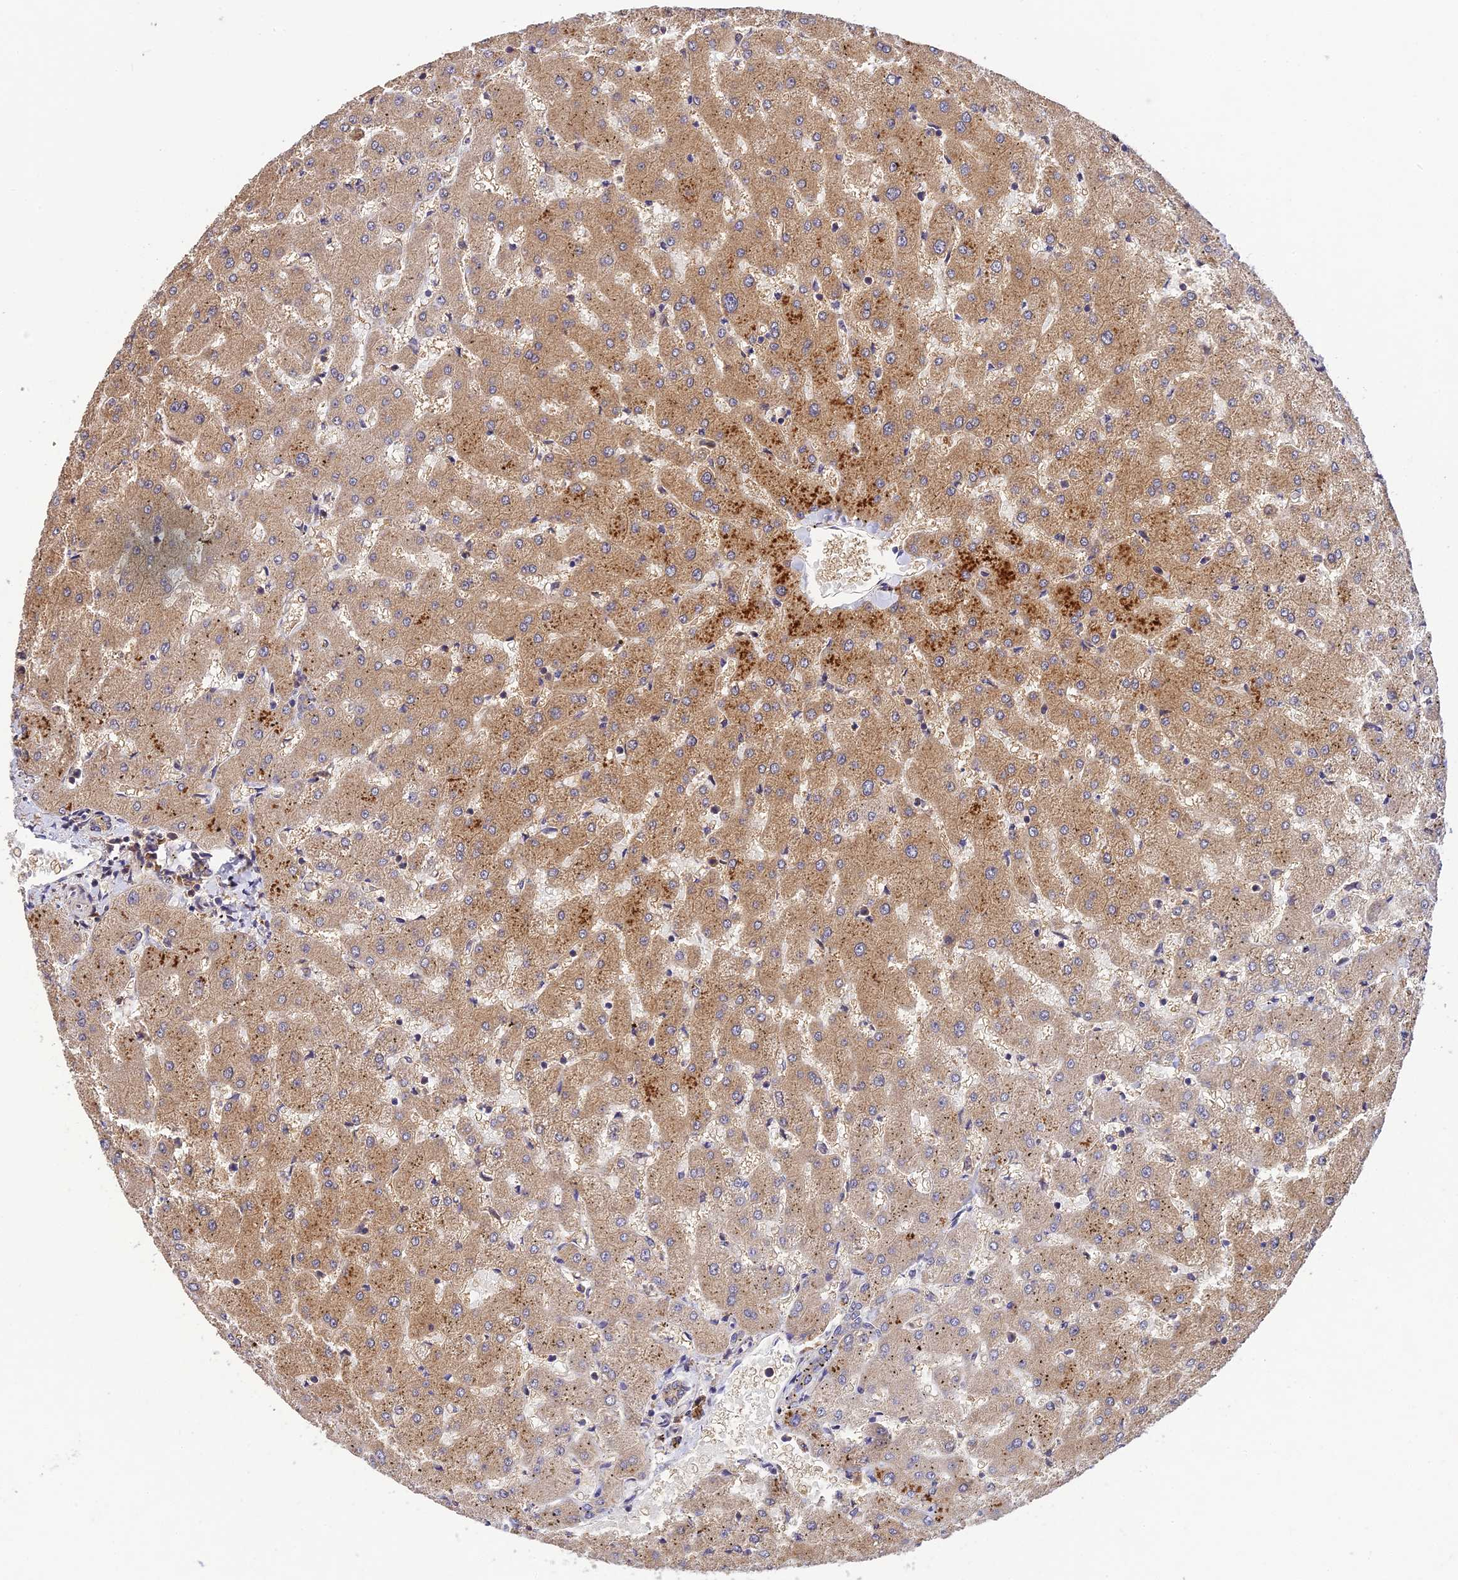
{"staining": {"intensity": "weak", "quantity": "25%-75%", "location": "cytoplasmic/membranous"}, "tissue": "liver", "cell_type": "Cholangiocytes", "image_type": "normal", "snomed": [{"axis": "morphology", "description": "Normal tissue, NOS"}, {"axis": "topography", "description": "Liver"}], "caption": "The micrograph exhibits immunohistochemical staining of benign liver. There is weak cytoplasmic/membranous positivity is appreciated in approximately 25%-75% of cholangiocytes.", "gene": "DENND5B", "patient": {"sex": "female", "age": 63}}